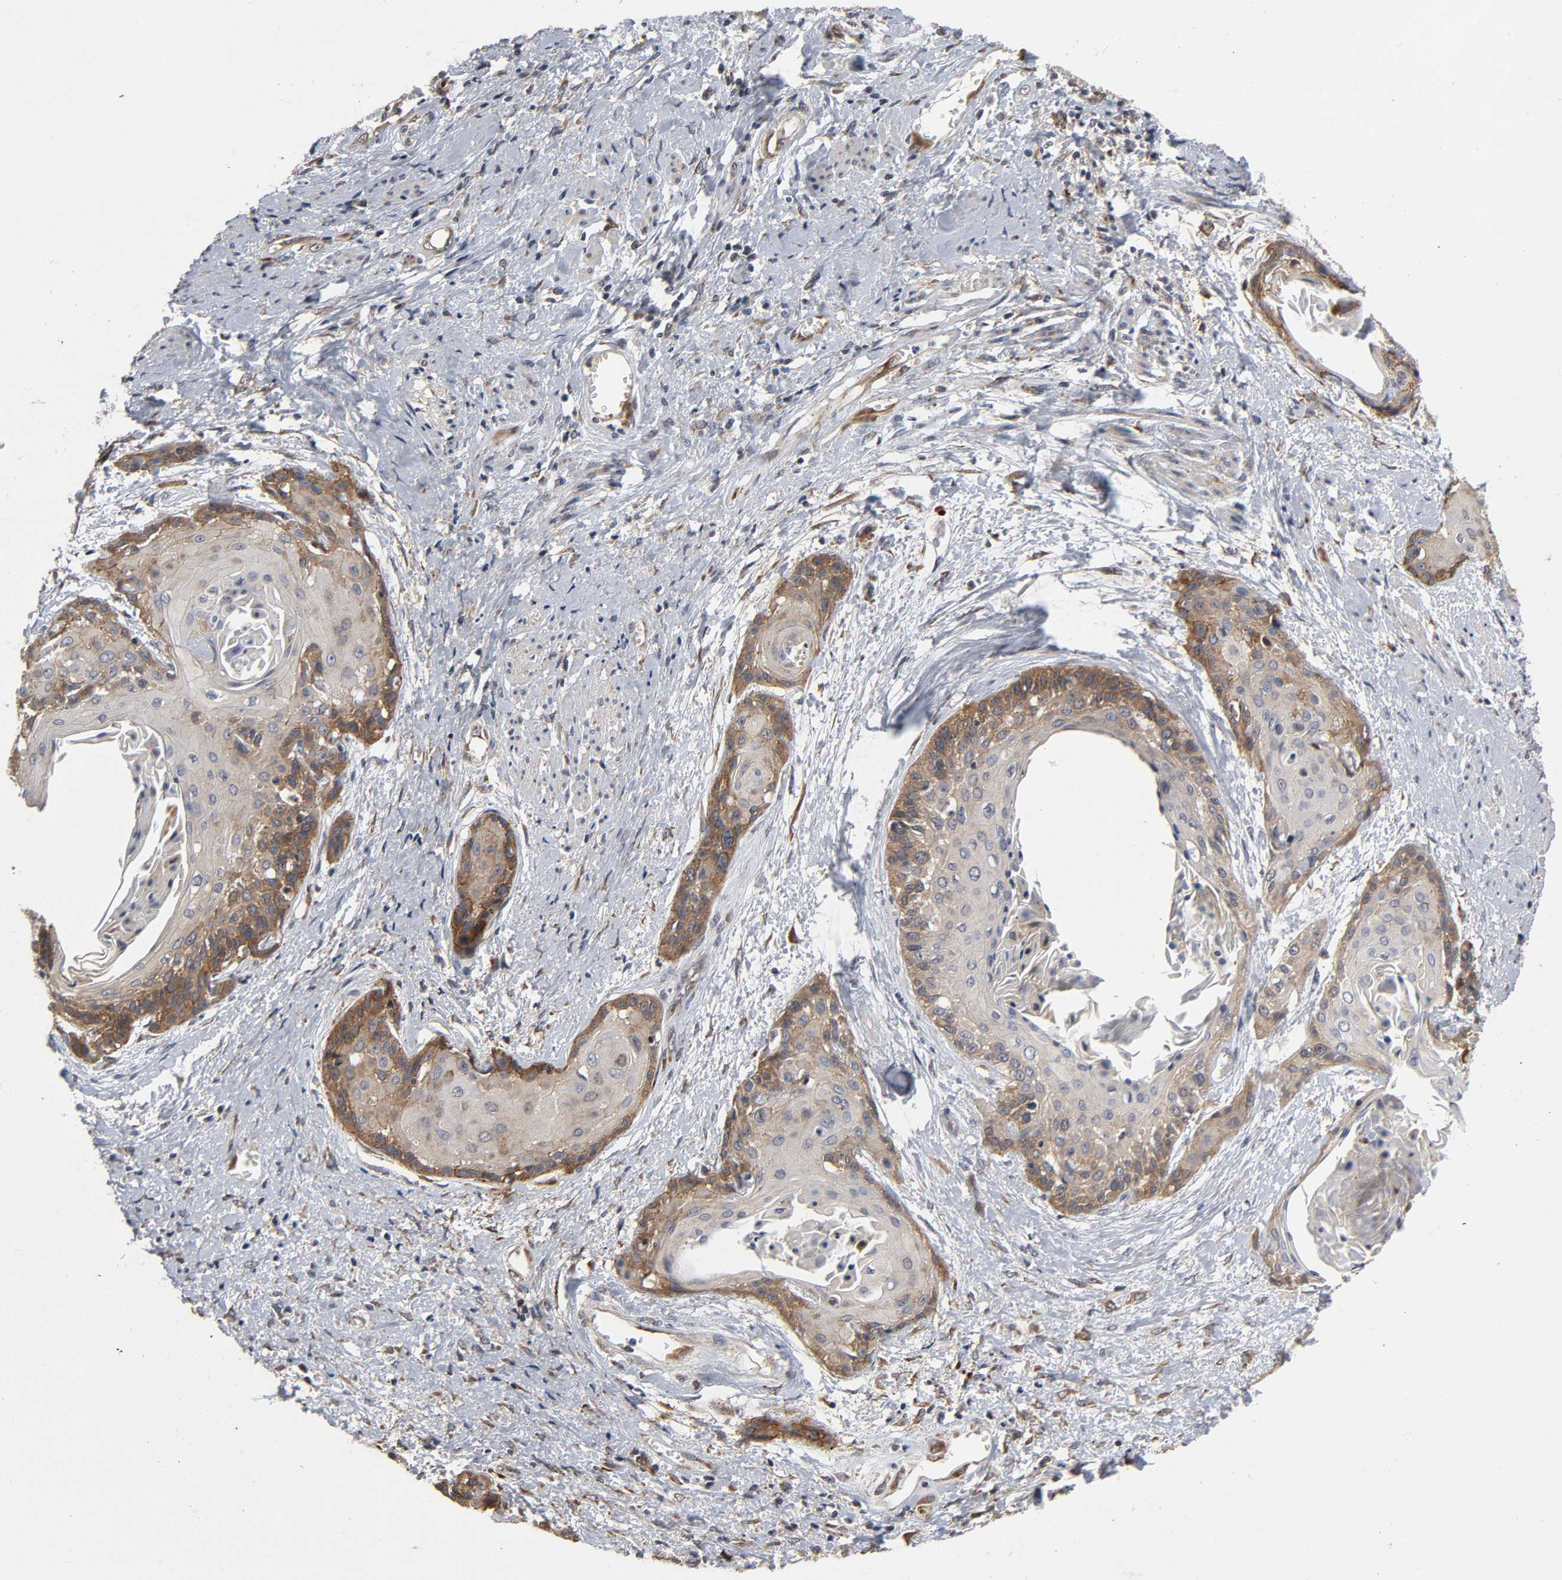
{"staining": {"intensity": "moderate", "quantity": ">75%", "location": "cytoplasmic/membranous"}, "tissue": "cervical cancer", "cell_type": "Tumor cells", "image_type": "cancer", "snomed": [{"axis": "morphology", "description": "Squamous cell carcinoma, NOS"}, {"axis": "topography", "description": "Cervix"}], "caption": "Immunohistochemical staining of human squamous cell carcinoma (cervical) demonstrates medium levels of moderate cytoplasmic/membranous protein positivity in about >75% of tumor cells. The staining was performed using DAB to visualize the protein expression in brown, while the nuclei were stained in blue with hematoxylin (Magnification: 20x).", "gene": "SLC30A9", "patient": {"sex": "female", "age": 57}}